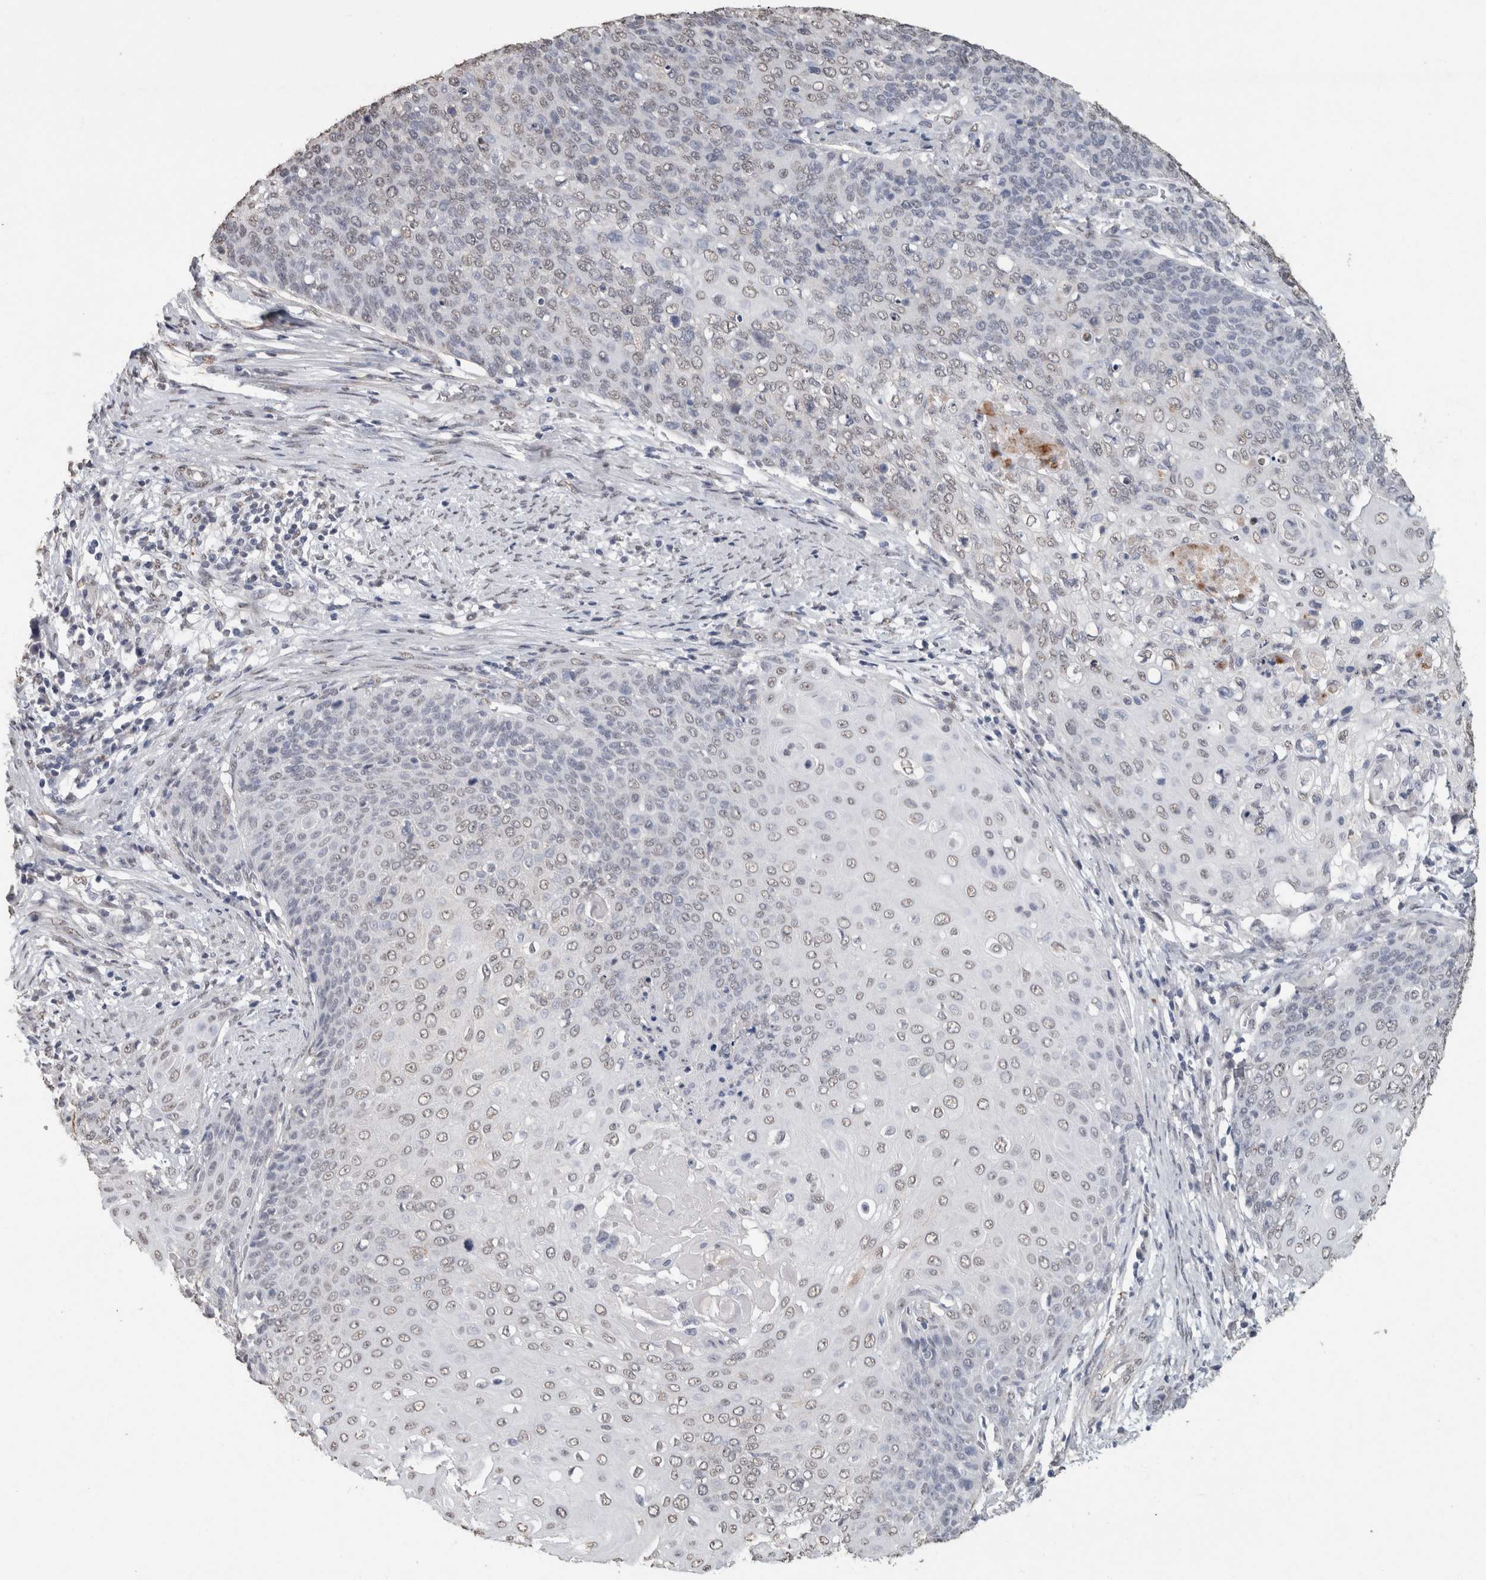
{"staining": {"intensity": "weak", "quantity": "<25%", "location": "nuclear"}, "tissue": "cervical cancer", "cell_type": "Tumor cells", "image_type": "cancer", "snomed": [{"axis": "morphology", "description": "Squamous cell carcinoma, NOS"}, {"axis": "topography", "description": "Cervix"}], "caption": "DAB immunohistochemical staining of human cervical cancer demonstrates no significant staining in tumor cells.", "gene": "LTBP1", "patient": {"sex": "female", "age": 39}}